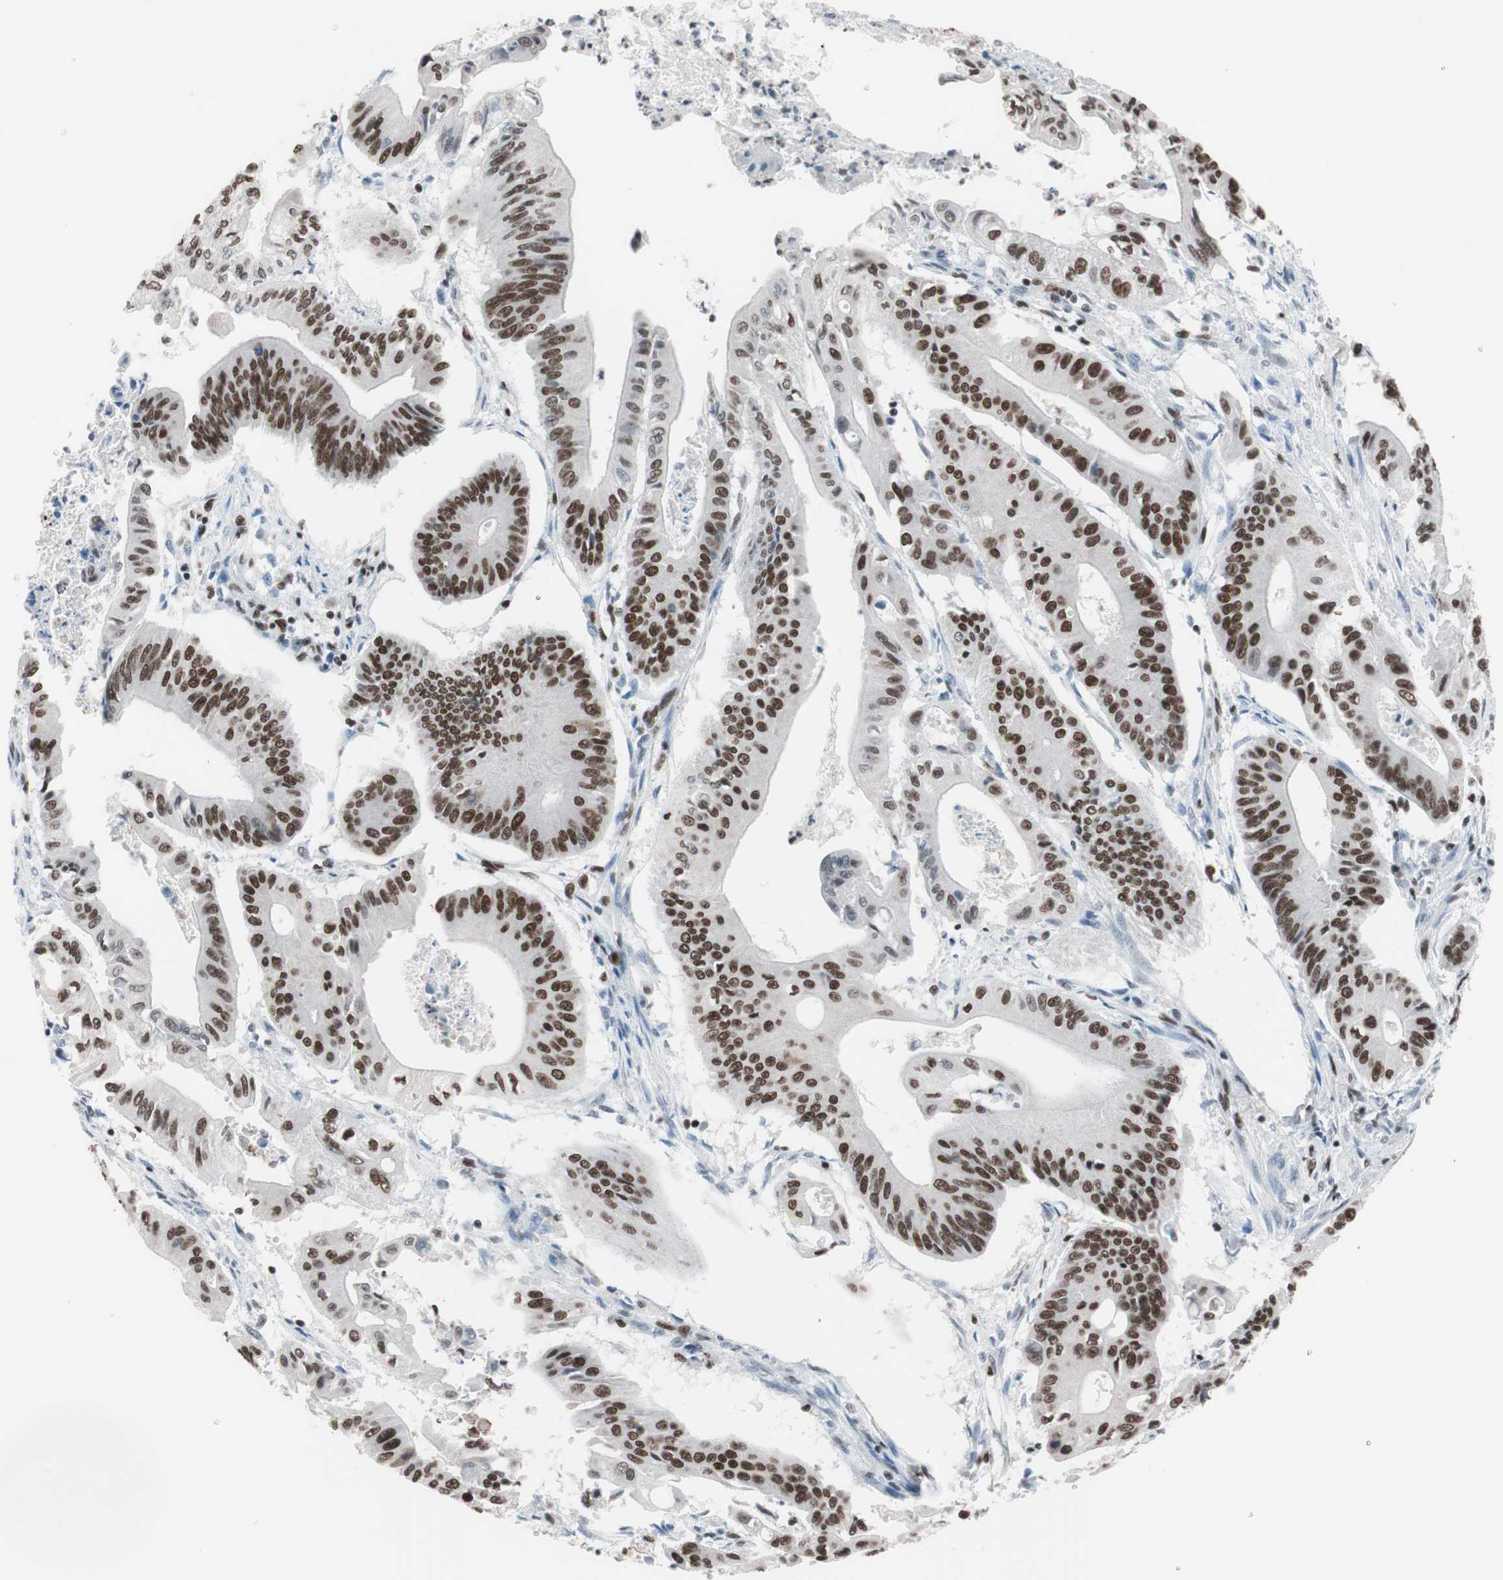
{"staining": {"intensity": "strong", "quantity": ">75%", "location": "nuclear"}, "tissue": "pancreatic cancer", "cell_type": "Tumor cells", "image_type": "cancer", "snomed": [{"axis": "morphology", "description": "Normal tissue, NOS"}, {"axis": "topography", "description": "Lymph node"}], "caption": "Pancreatic cancer was stained to show a protein in brown. There is high levels of strong nuclear expression in approximately >75% of tumor cells.", "gene": "ARID1A", "patient": {"sex": "male", "age": 62}}